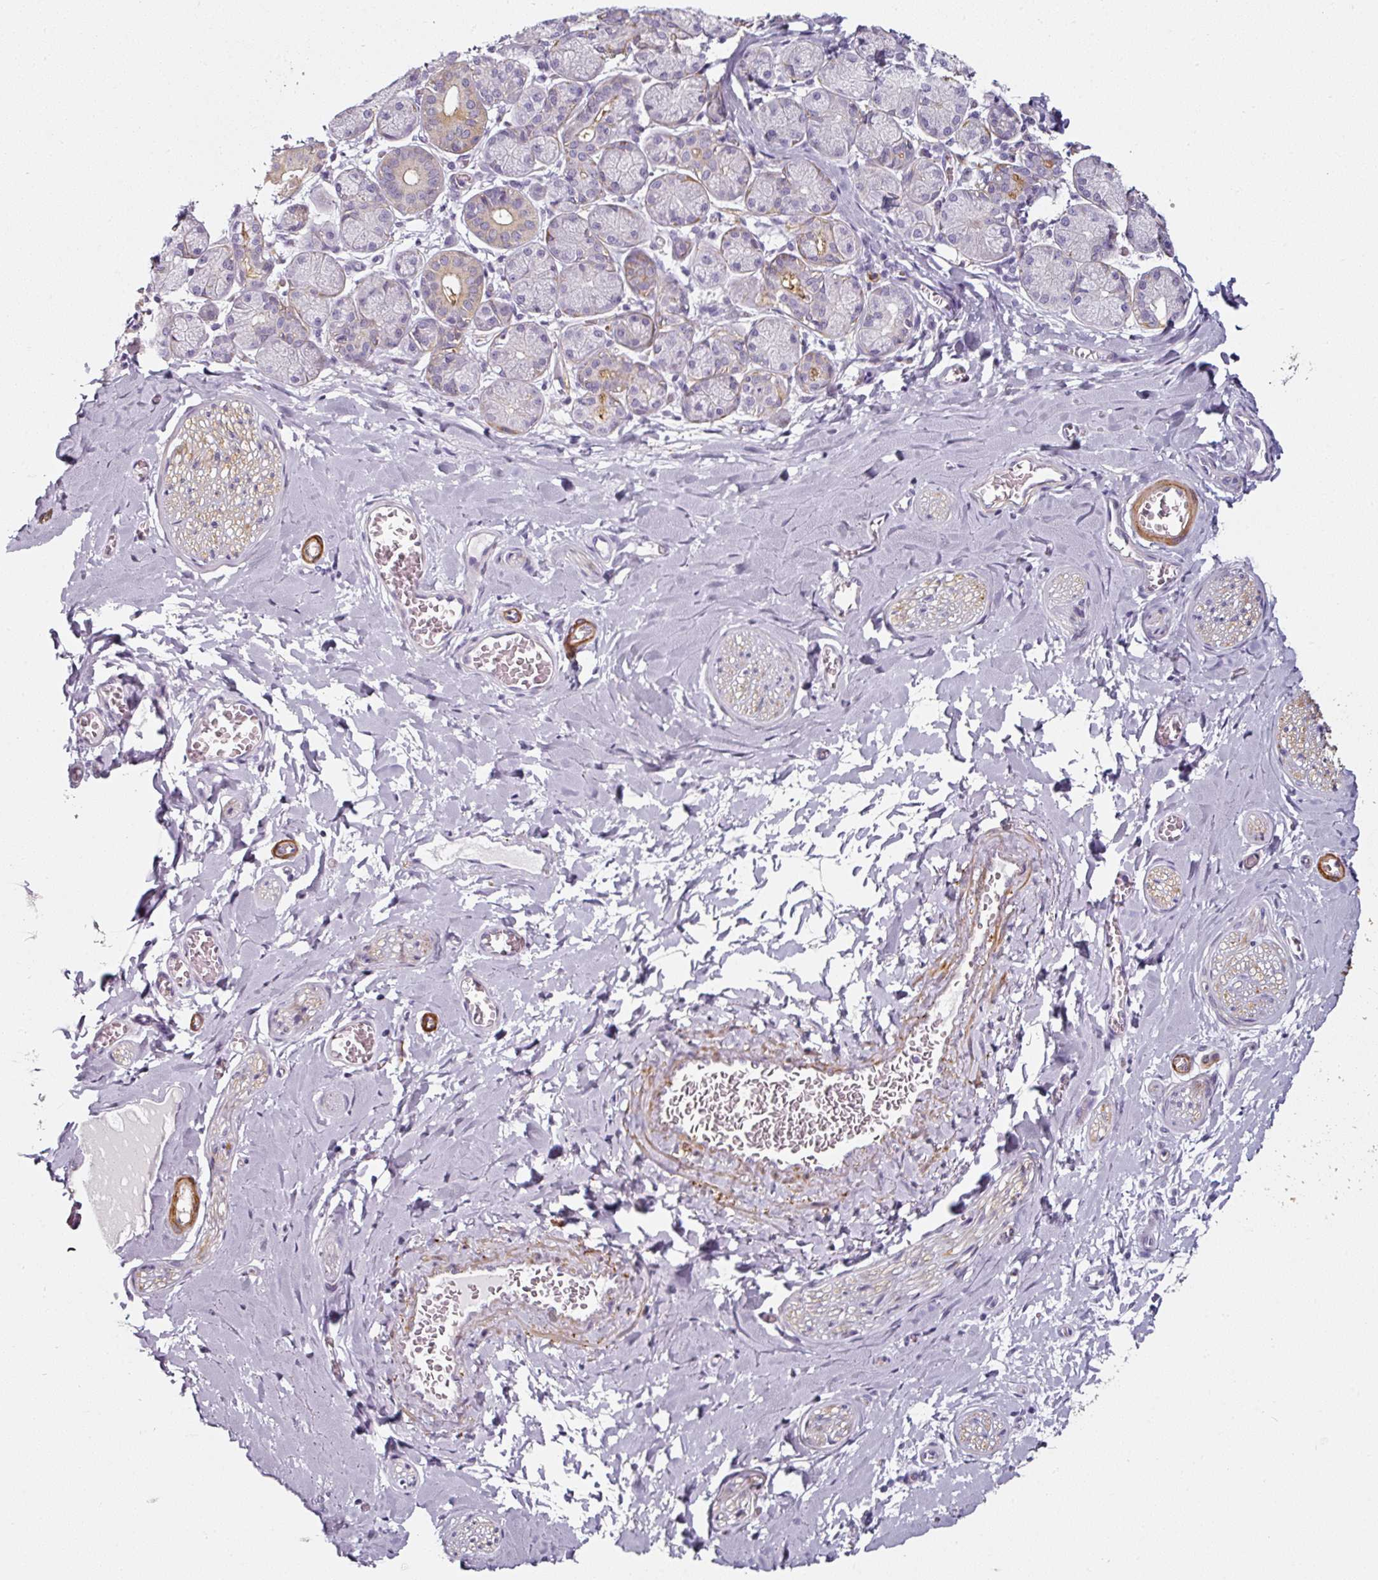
{"staining": {"intensity": "negative", "quantity": "none", "location": "none"}, "tissue": "adipose tissue", "cell_type": "Adipocytes", "image_type": "normal", "snomed": [{"axis": "morphology", "description": "Normal tissue, NOS"}, {"axis": "topography", "description": "Salivary gland"}, {"axis": "topography", "description": "Peripheral nerve tissue"}], "caption": "Immunohistochemistry micrograph of benign adipose tissue stained for a protein (brown), which exhibits no expression in adipocytes.", "gene": "CAP2", "patient": {"sex": "female", "age": 24}}